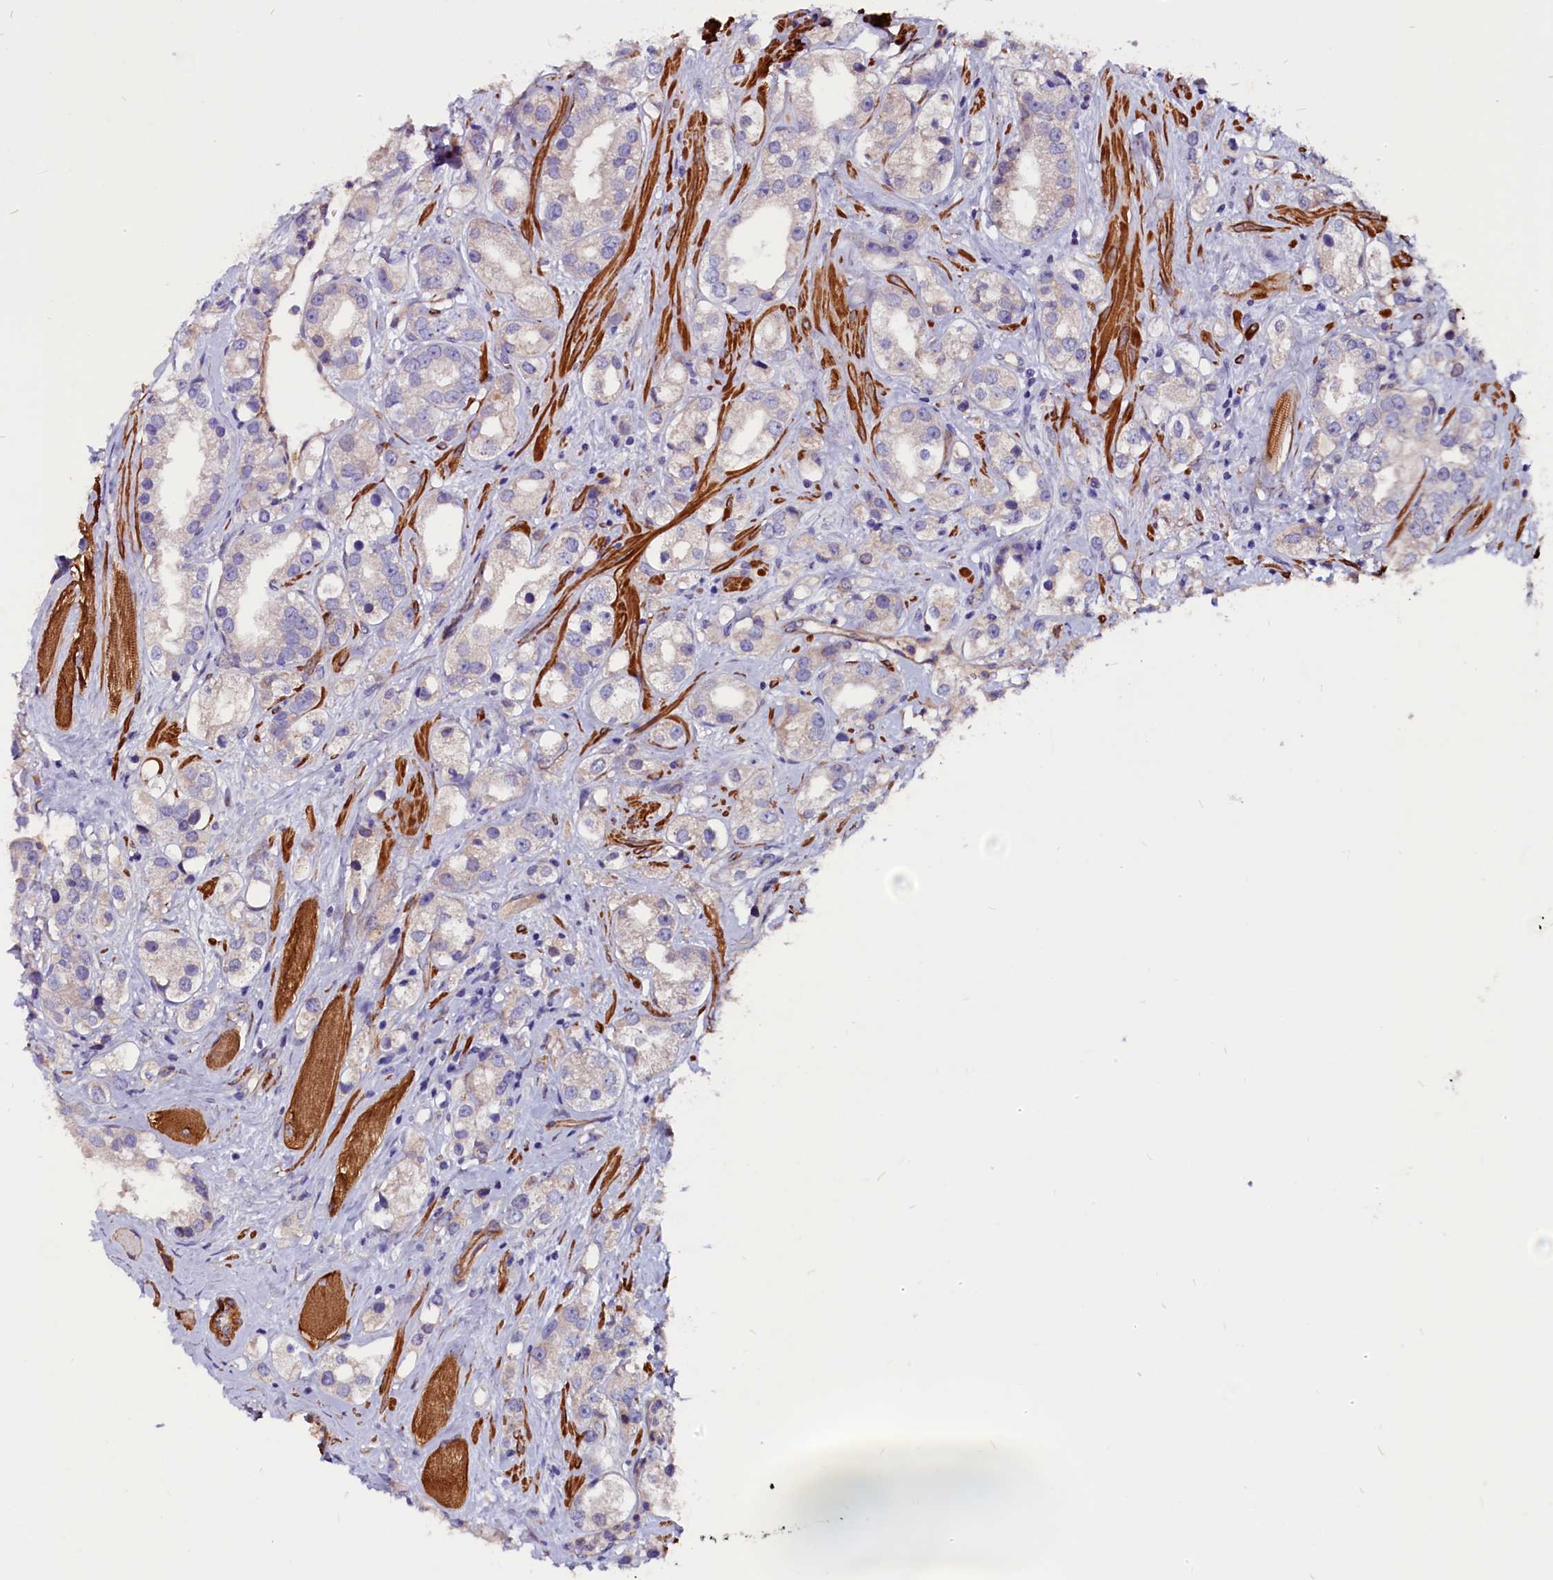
{"staining": {"intensity": "negative", "quantity": "none", "location": "none"}, "tissue": "prostate cancer", "cell_type": "Tumor cells", "image_type": "cancer", "snomed": [{"axis": "morphology", "description": "Adenocarcinoma, NOS"}, {"axis": "topography", "description": "Prostate"}], "caption": "Immunohistochemical staining of prostate cancer demonstrates no significant positivity in tumor cells. The staining was performed using DAB (3,3'-diaminobenzidine) to visualize the protein expression in brown, while the nuclei were stained in blue with hematoxylin (Magnification: 20x).", "gene": "ZNF749", "patient": {"sex": "male", "age": 79}}